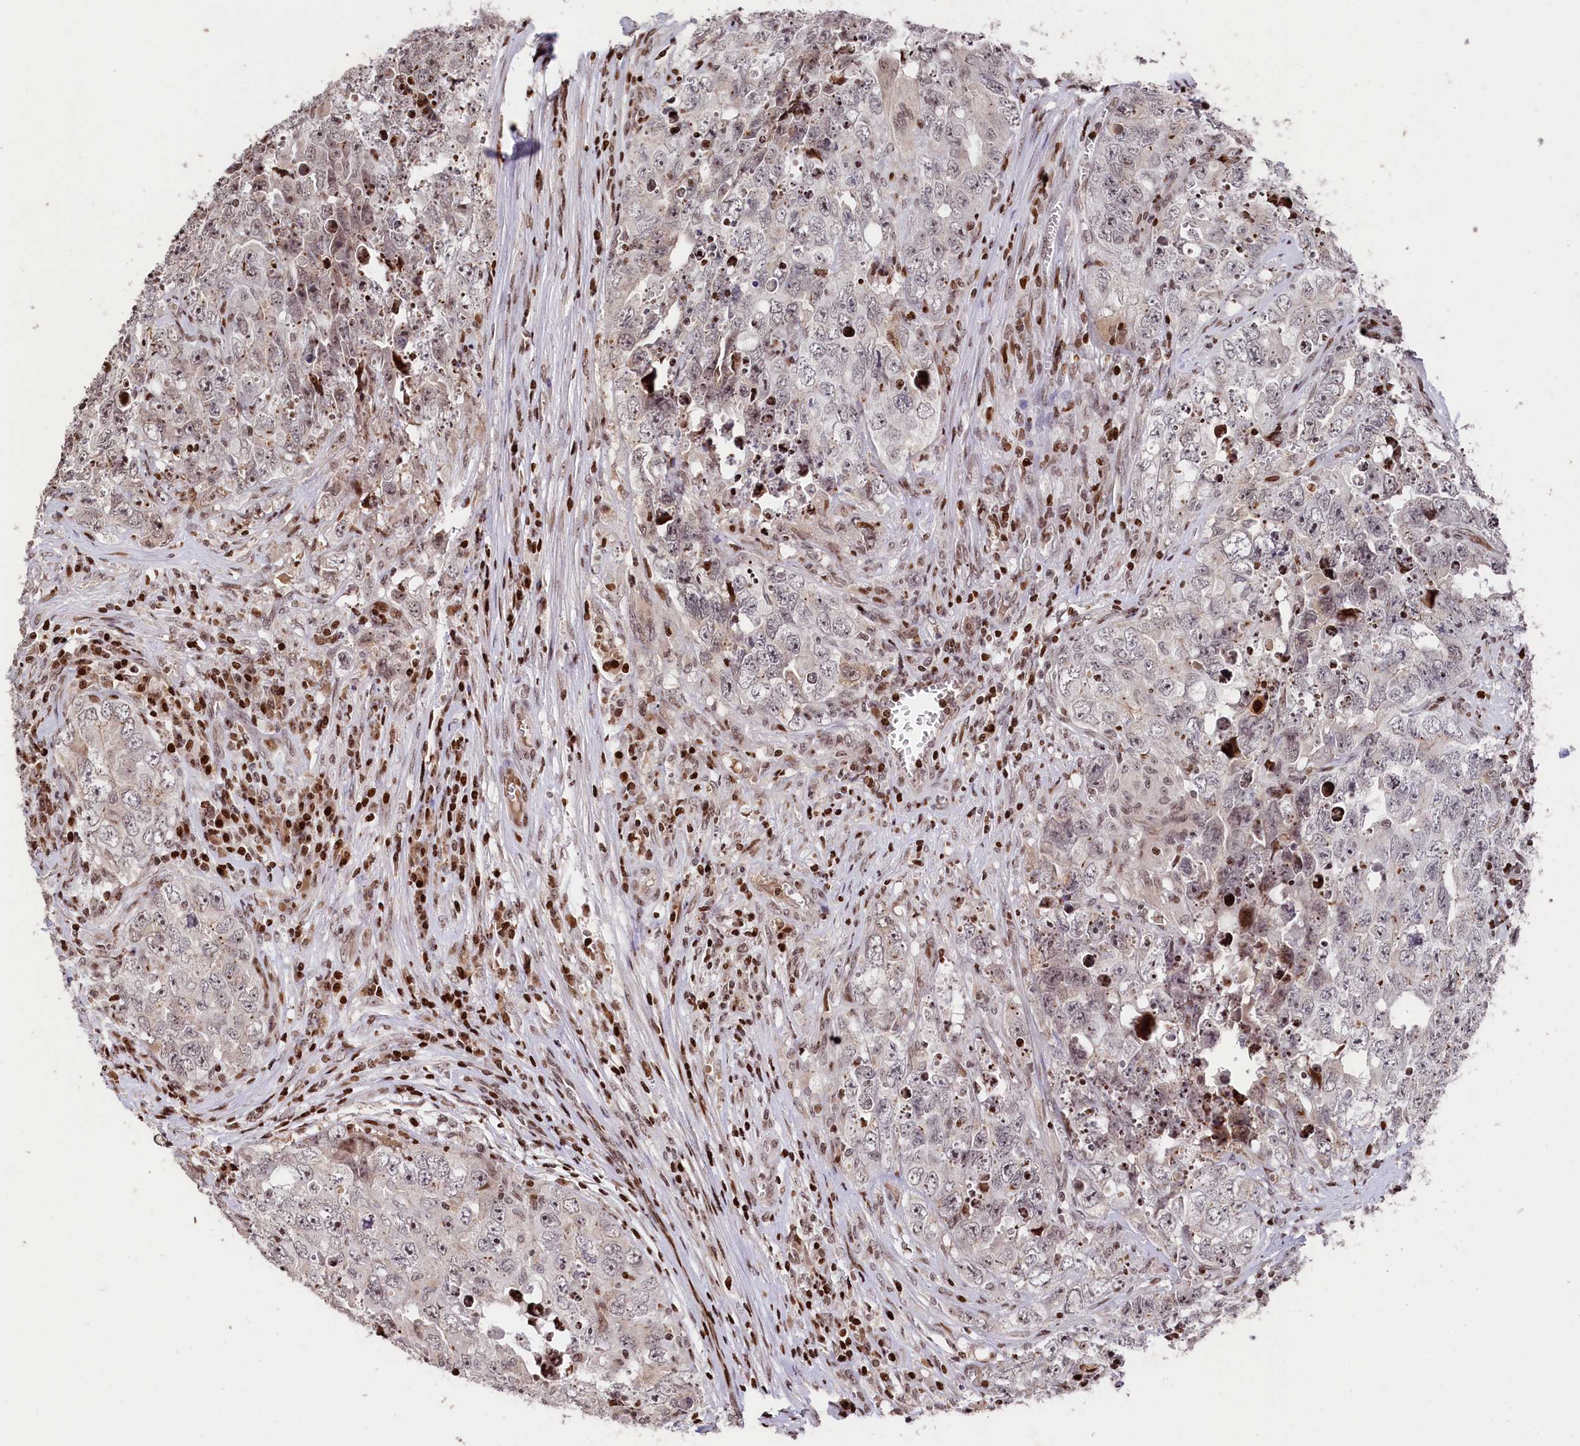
{"staining": {"intensity": "negative", "quantity": "none", "location": "none"}, "tissue": "testis cancer", "cell_type": "Tumor cells", "image_type": "cancer", "snomed": [{"axis": "morphology", "description": "Seminoma, NOS"}, {"axis": "morphology", "description": "Carcinoma, Embryonal, NOS"}, {"axis": "topography", "description": "Testis"}], "caption": "The IHC micrograph has no significant staining in tumor cells of testis seminoma tissue.", "gene": "MCF2L2", "patient": {"sex": "male", "age": 43}}